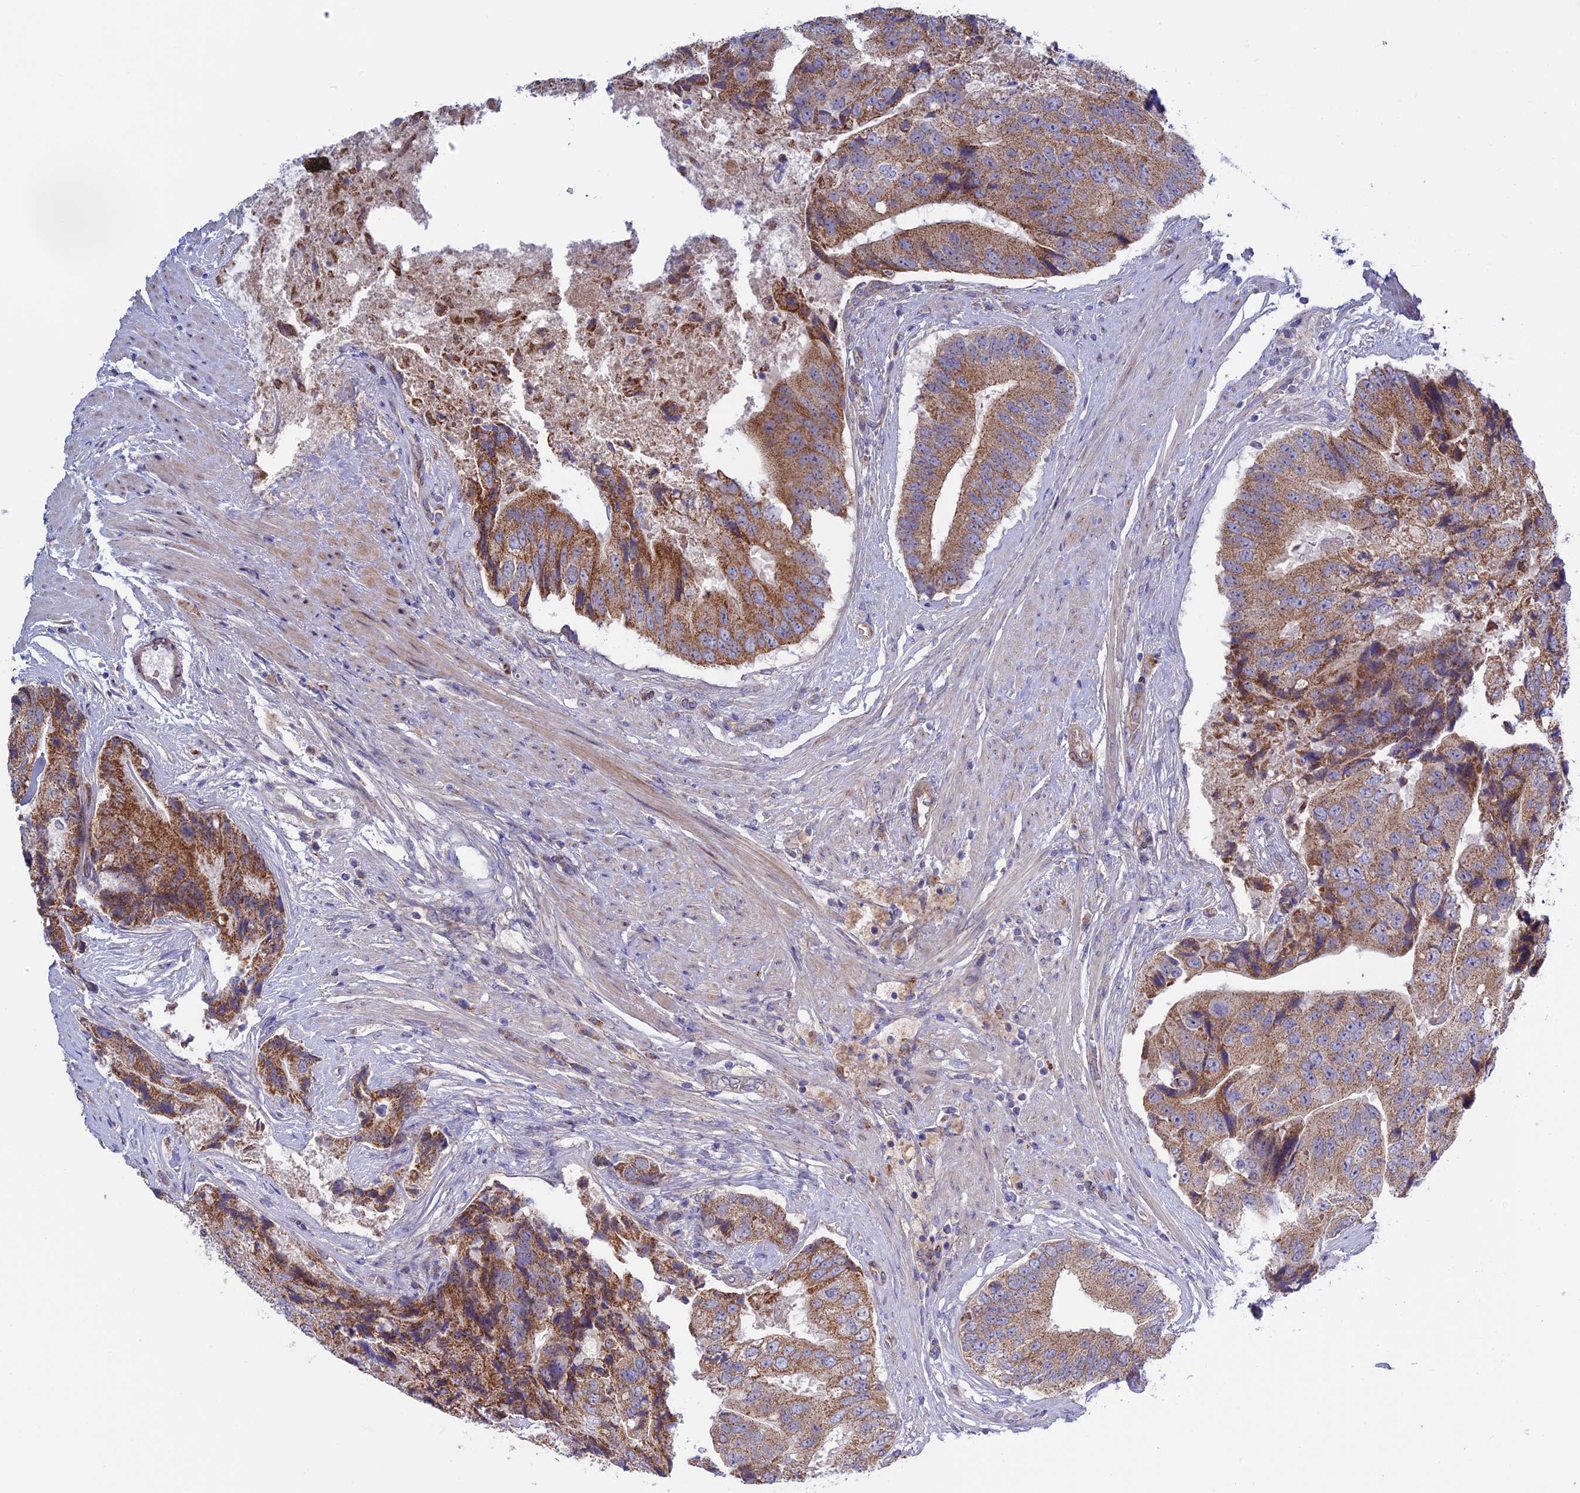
{"staining": {"intensity": "moderate", "quantity": ">75%", "location": "cytoplasmic/membranous"}, "tissue": "prostate cancer", "cell_type": "Tumor cells", "image_type": "cancer", "snomed": [{"axis": "morphology", "description": "Adenocarcinoma, High grade"}, {"axis": "topography", "description": "Prostate"}], "caption": "Brown immunohistochemical staining in prostate adenocarcinoma (high-grade) displays moderate cytoplasmic/membranous expression in approximately >75% of tumor cells. The staining was performed using DAB to visualize the protein expression in brown, while the nuclei were stained in blue with hematoxylin (Magnification: 20x).", "gene": "ETFDH", "patient": {"sex": "male", "age": 70}}